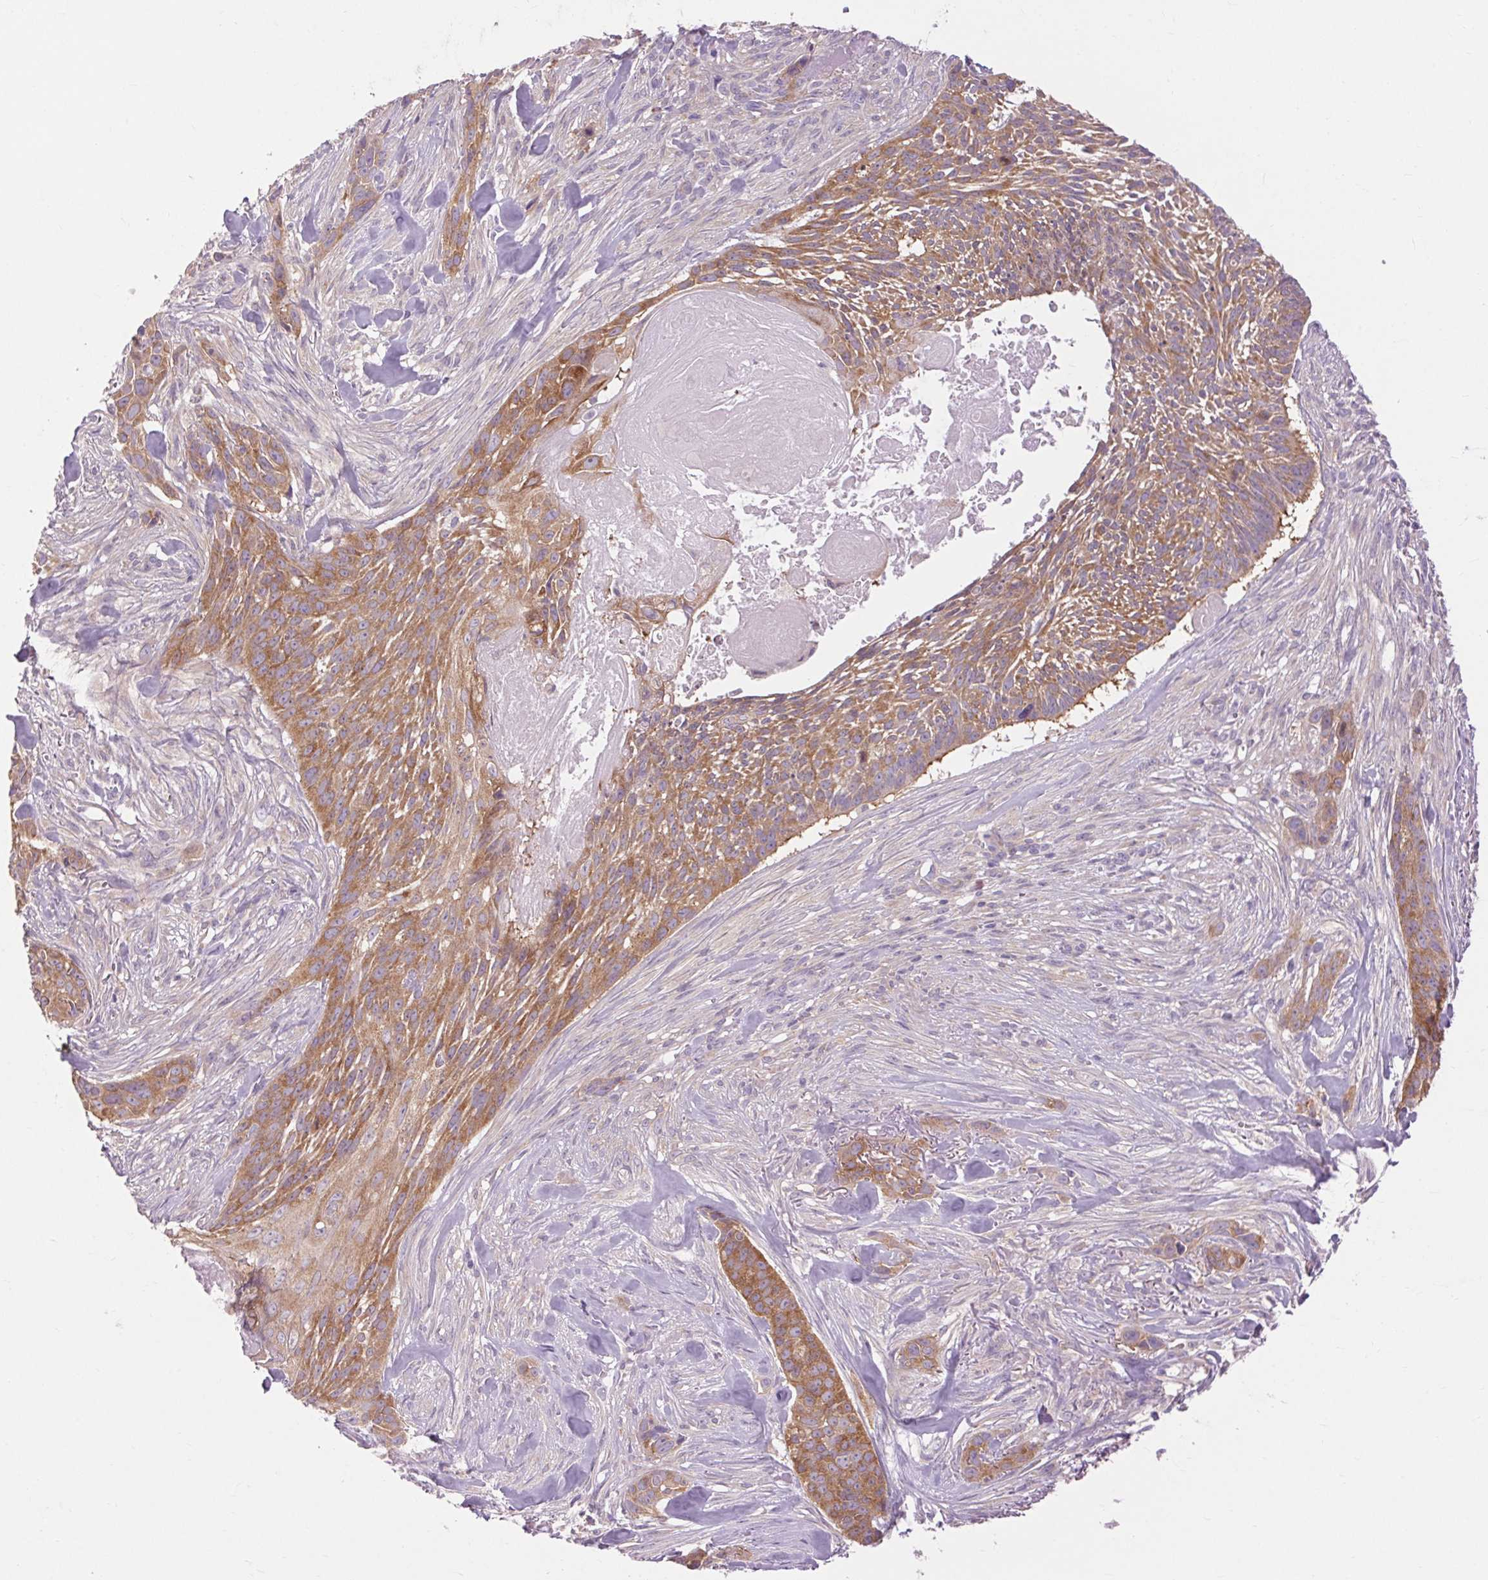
{"staining": {"intensity": "moderate", "quantity": ">75%", "location": "cytoplasmic/membranous"}, "tissue": "skin cancer", "cell_type": "Tumor cells", "image_type": "cancer", "snomed": [{"axis": "morphology", "description": "Basal cell carcinoma"}, {"axis": "topography", "description": "Skin"}], "caption": "Immunohistochemical staining of human skin cancer (basal cell carcinoma) shows moderate cytoplasmic/membranous protein expression in about >75% of tumor cells.", "gene": "SOWAHC", "patient": {"sex": "male", "age": 87}}